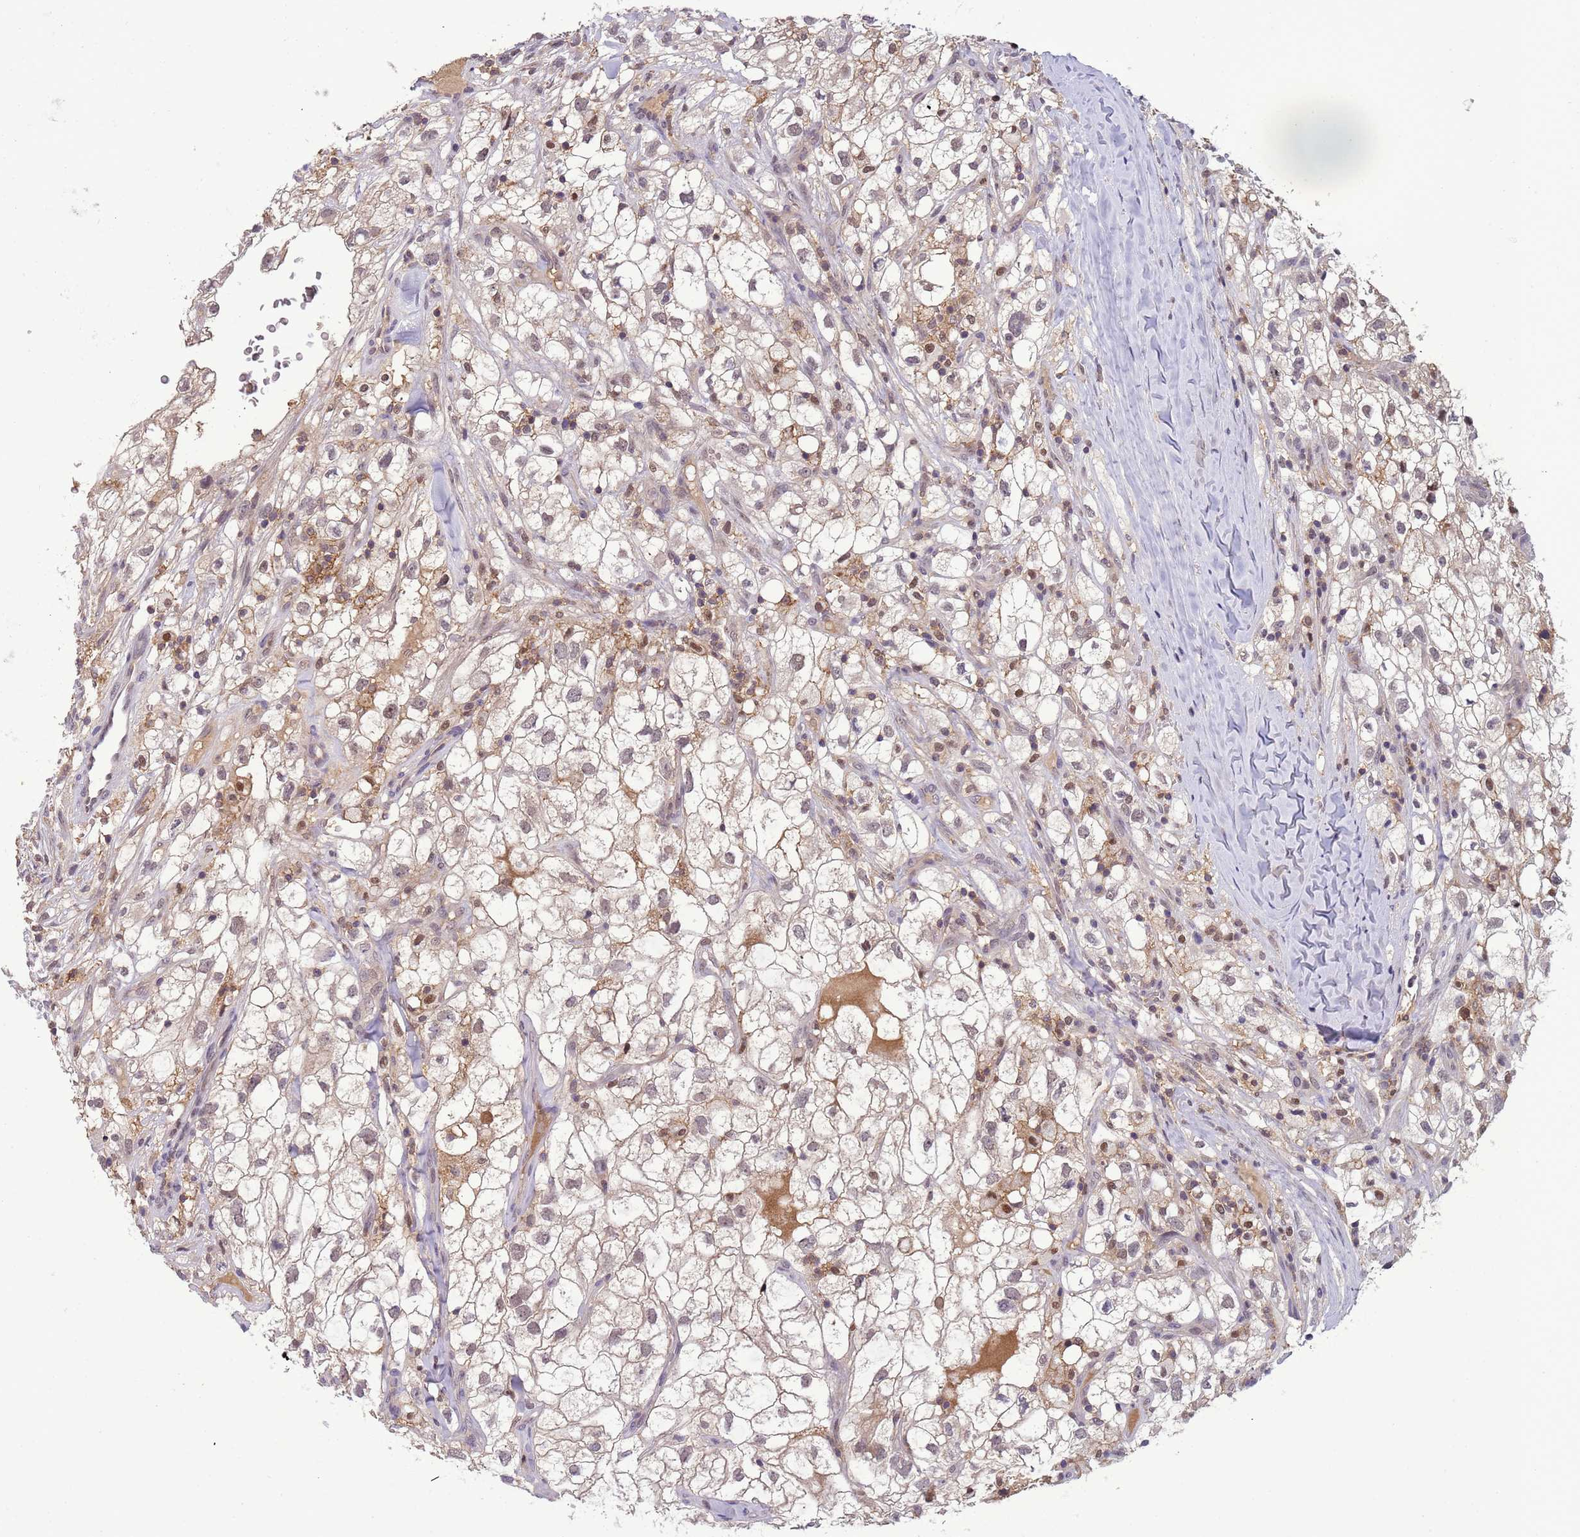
{"staining": {"intensity": "weak", "quantity": "25%-75%", "location": "cytoplasmic/membranous,nuclear"}, "tissue": "renal cancer", "cell_type": "Tumor cells", "image_type": "cancer", "snomed": [{"axis": "morphology", "description": "Adenocarcinoma, NOS"}, {"axis": "topography", "description": "Kidney"}], "caption": "Renal cancer (adenocarcinoma) stained with DAB immunohistochemistry (IHC) exhibits low levels of weak cytoplasmic/membranous and nuclear staining in approximately 25%-75% of tumor cells. Immunohistochemistry stains the protein in brown and the nuclei are stained blue.", "gene": "CD53", "patient": {"sex": "male", "age": 59}}